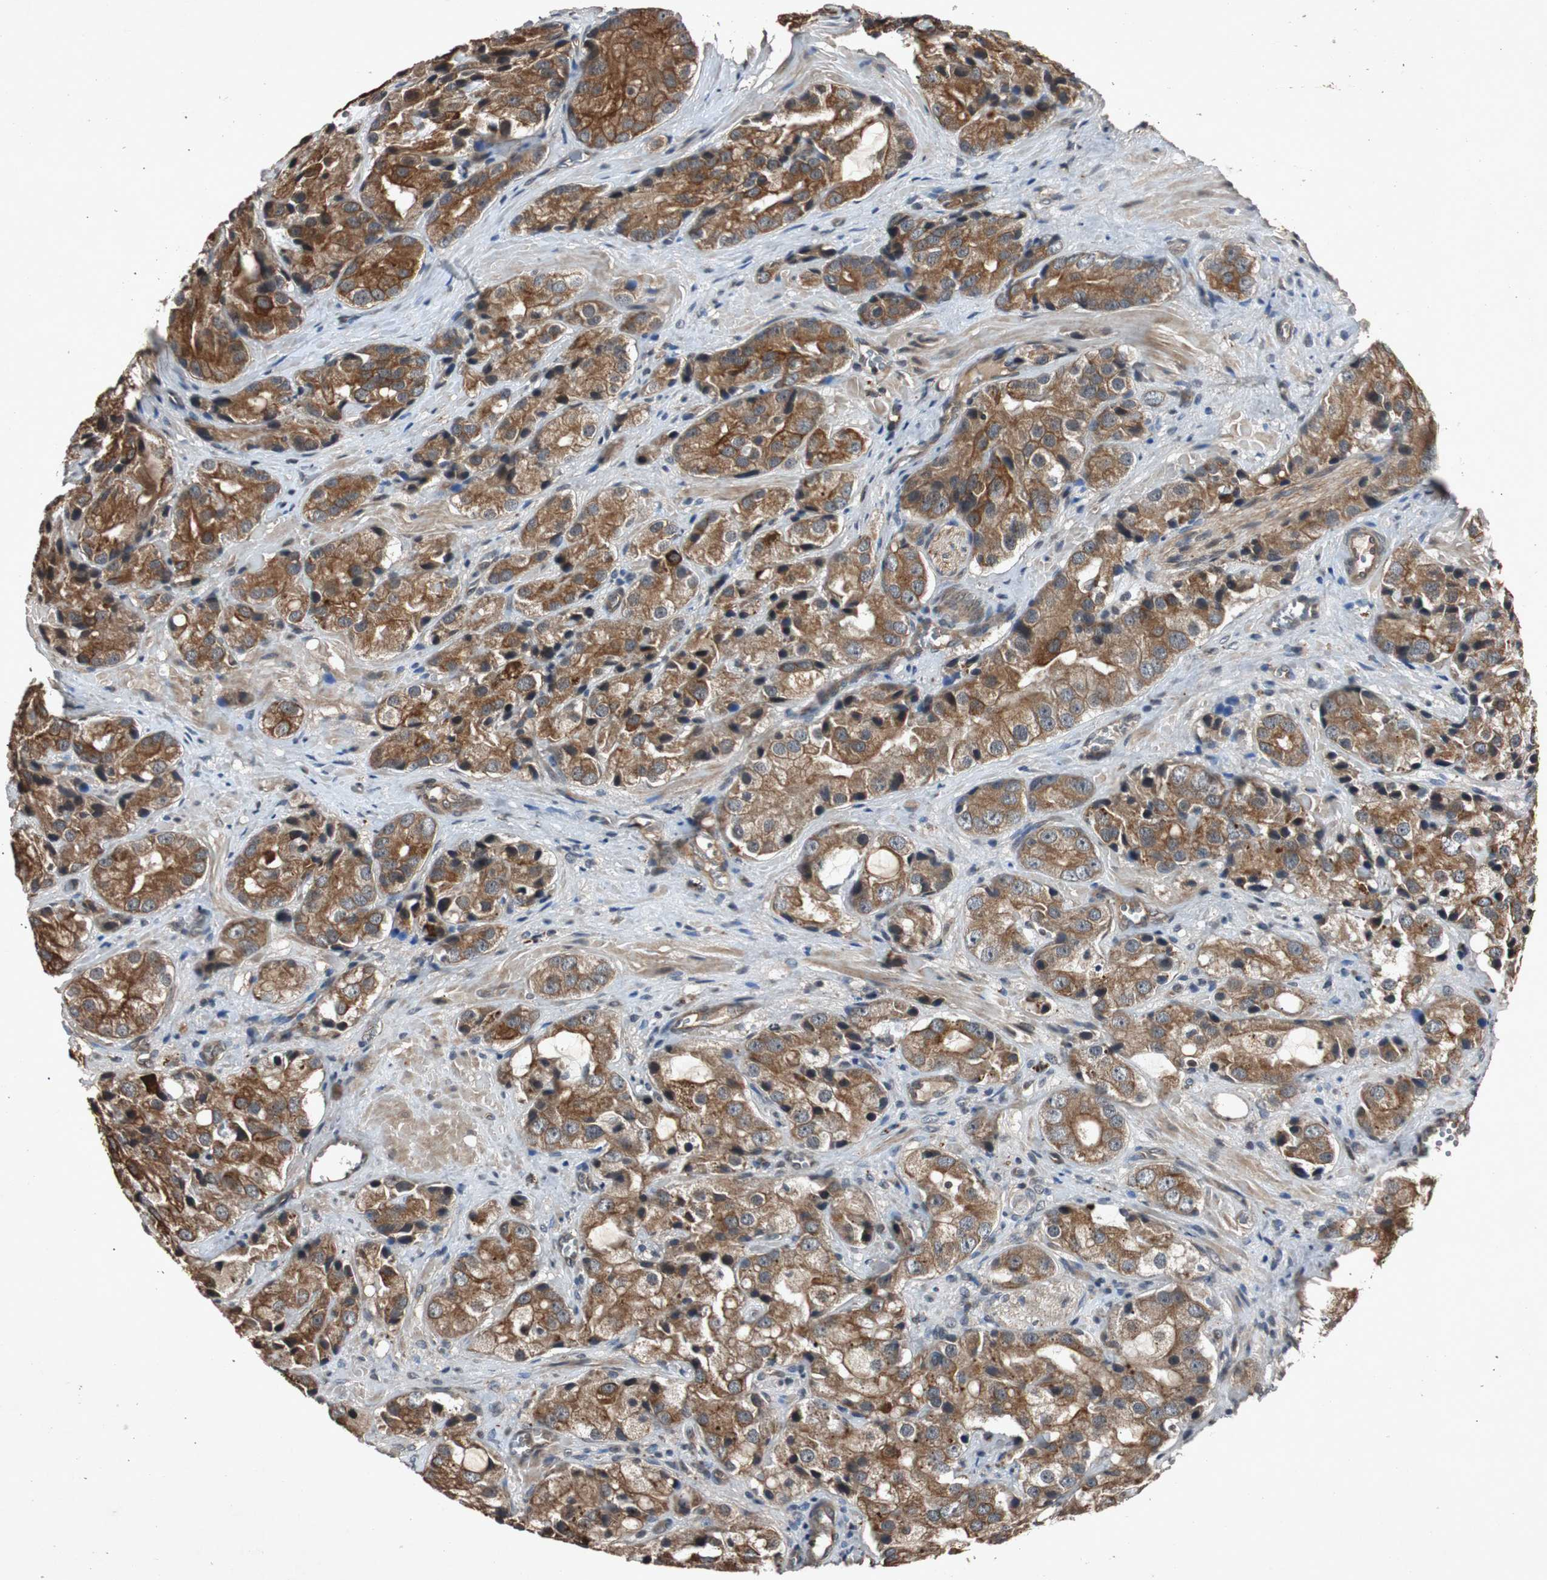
{"staining": {"intensity": "strong", "quantity": ">75%", "location": "cytoplasmic/membranous"}, "tissue": "prostate cancer", "cell_type": "Tumor cells", "image_type": "cancer", "snomed": [{"axis": "morphology", "description": "Adenocarcinoma, High grade"}, {"axis": "topography", "description": "Prostate"}], "caption": "Protein staining demonstrates strong cytoplasmic/membranous staining in about >75% of tumor cells in prostate cancer (high-grade adenocarcinoma). Using DAB (brown) and hematoxylin (blue) stains, captured at high magnification using brightfield microscopy.", "gene": "SLIT2", "patient": {"sex": "male", "age": 70}}